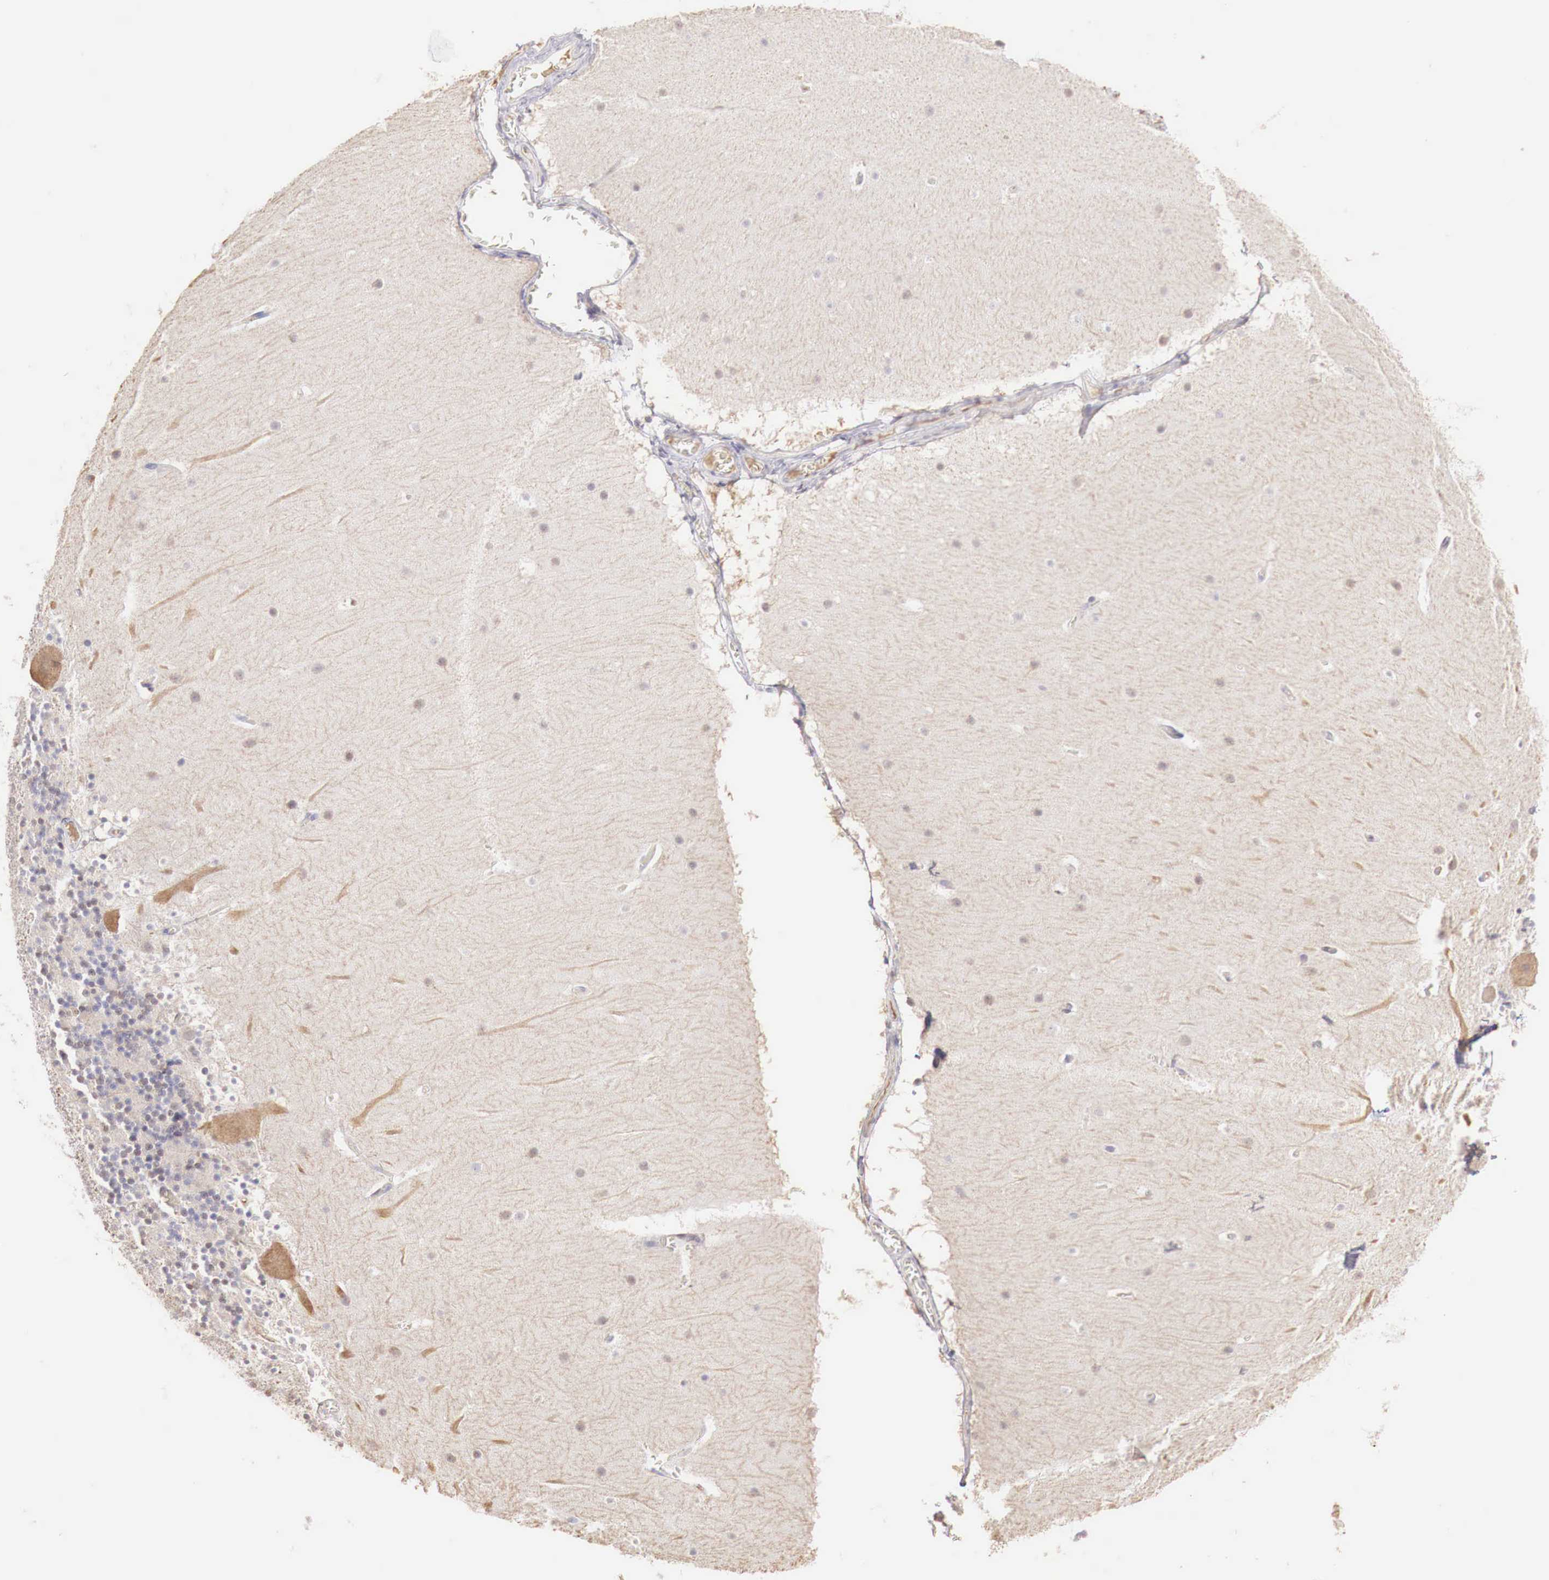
{"staining": {"intensity": "negative", "quantity": "none", "location": "none"}, "tissue": "cerebellum", "cell_type": "Cells in granular layer", "image_type": "normal", "snomed": [{"axis": "morphology", "description": "Normal tissue, NOS"}, {"axis": "topography", "description": "Cerebellum"}], "caption": "Immunohistochemical staining of unremarkable cerebellum displays no significant expression in cells in granular layer.", "gene": "XPNPEP2", "patient": {"sex": "male", "age": 45}}